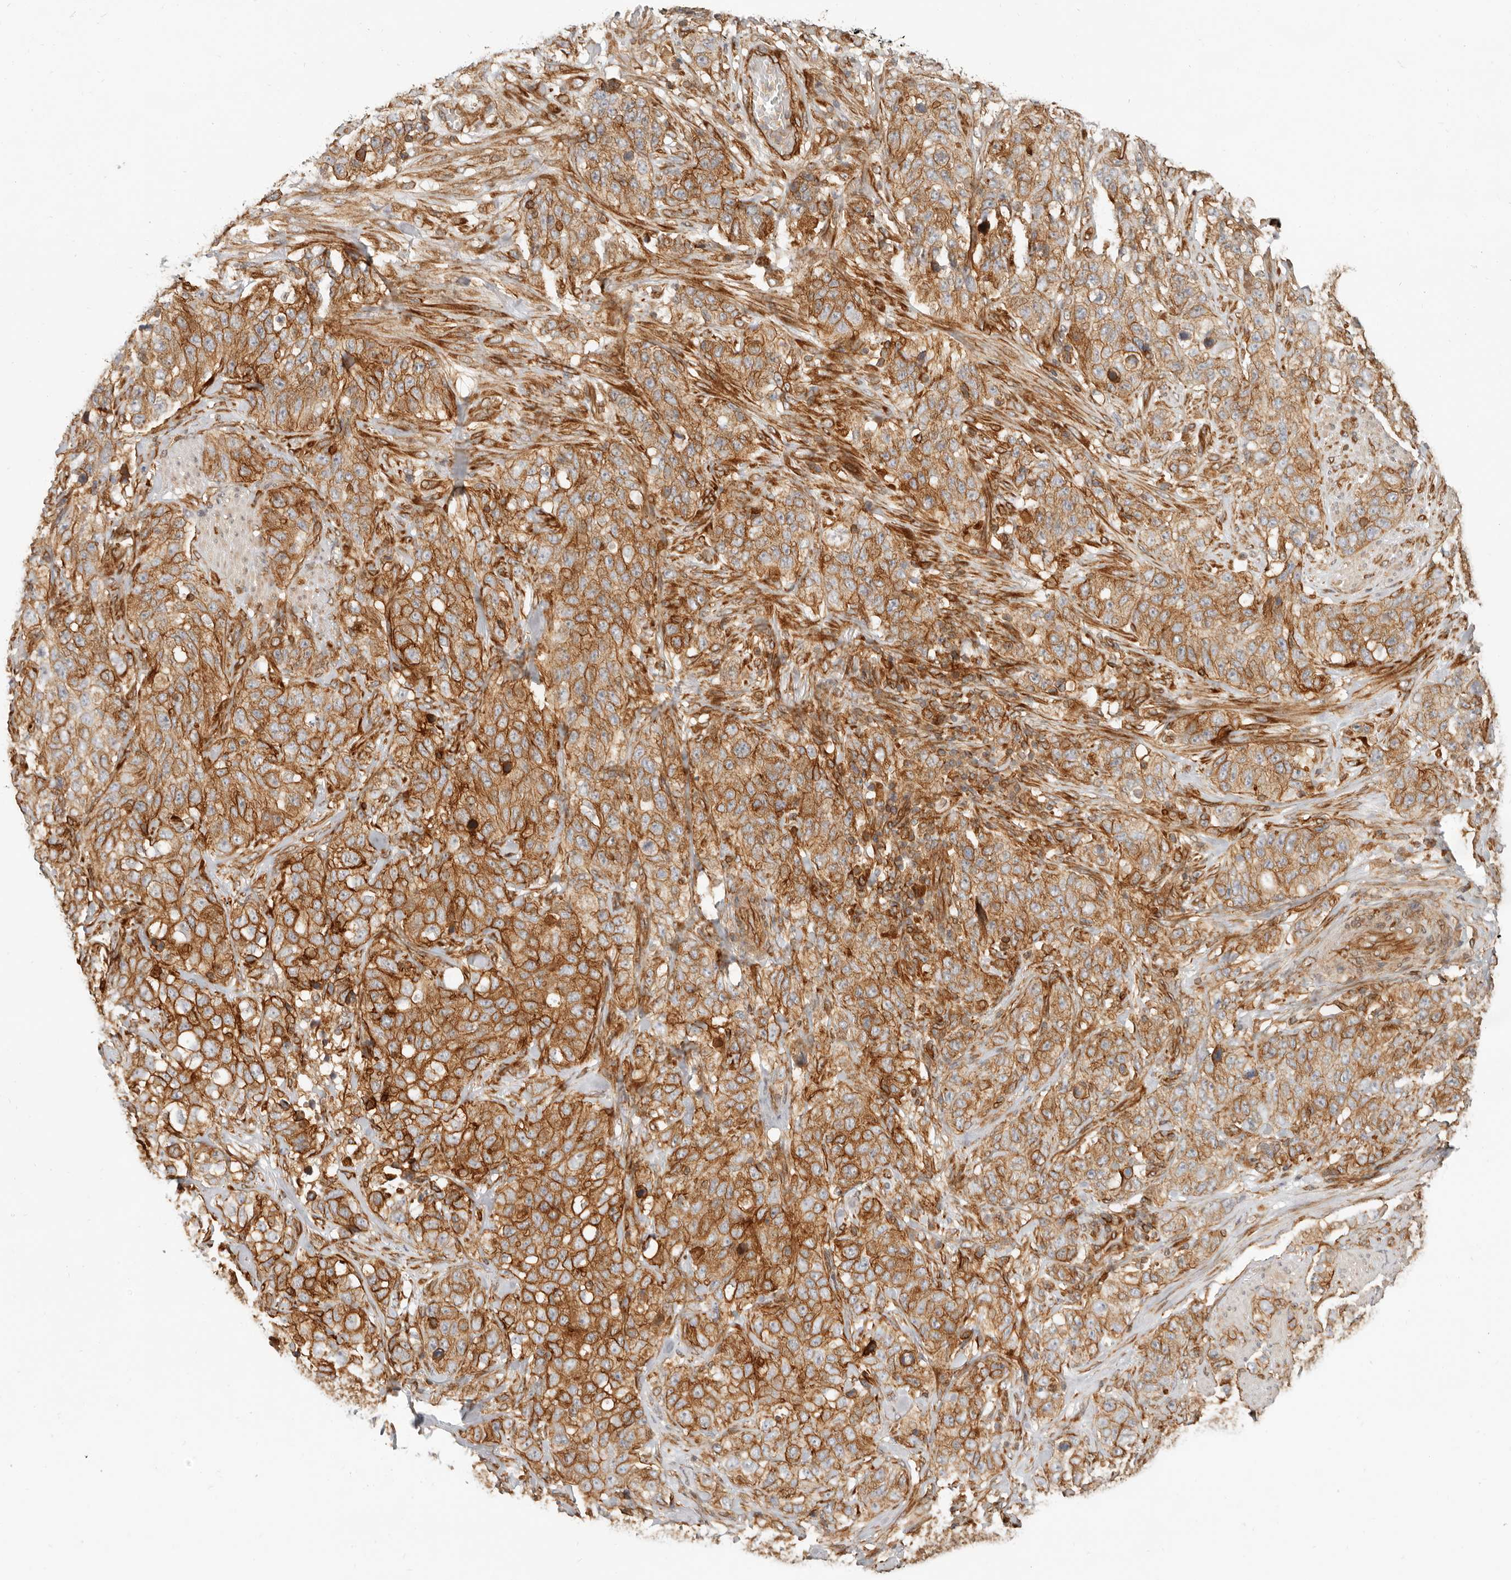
{"staining": {"intensity": "moderate", "quantity": ">75%", "location": "cytoplasmic/membranous"}, "tissue": "stomach cancer", "cell_type": "Tumor cells", "image_type": "cancer", "snomed": [{"axis": "morphology", "description": "Adenocarcinoma, NOS"}, {"axis": "topography", "description": "Stomach"}], "caption": "The photomicrograph displays a brown stain indicating the presence of a protein in the cytoplasmic/membranous of tumor cells in stomach cancer.", "gene": "UFSP1", "patient": {"sex": "male", "age": 48}}